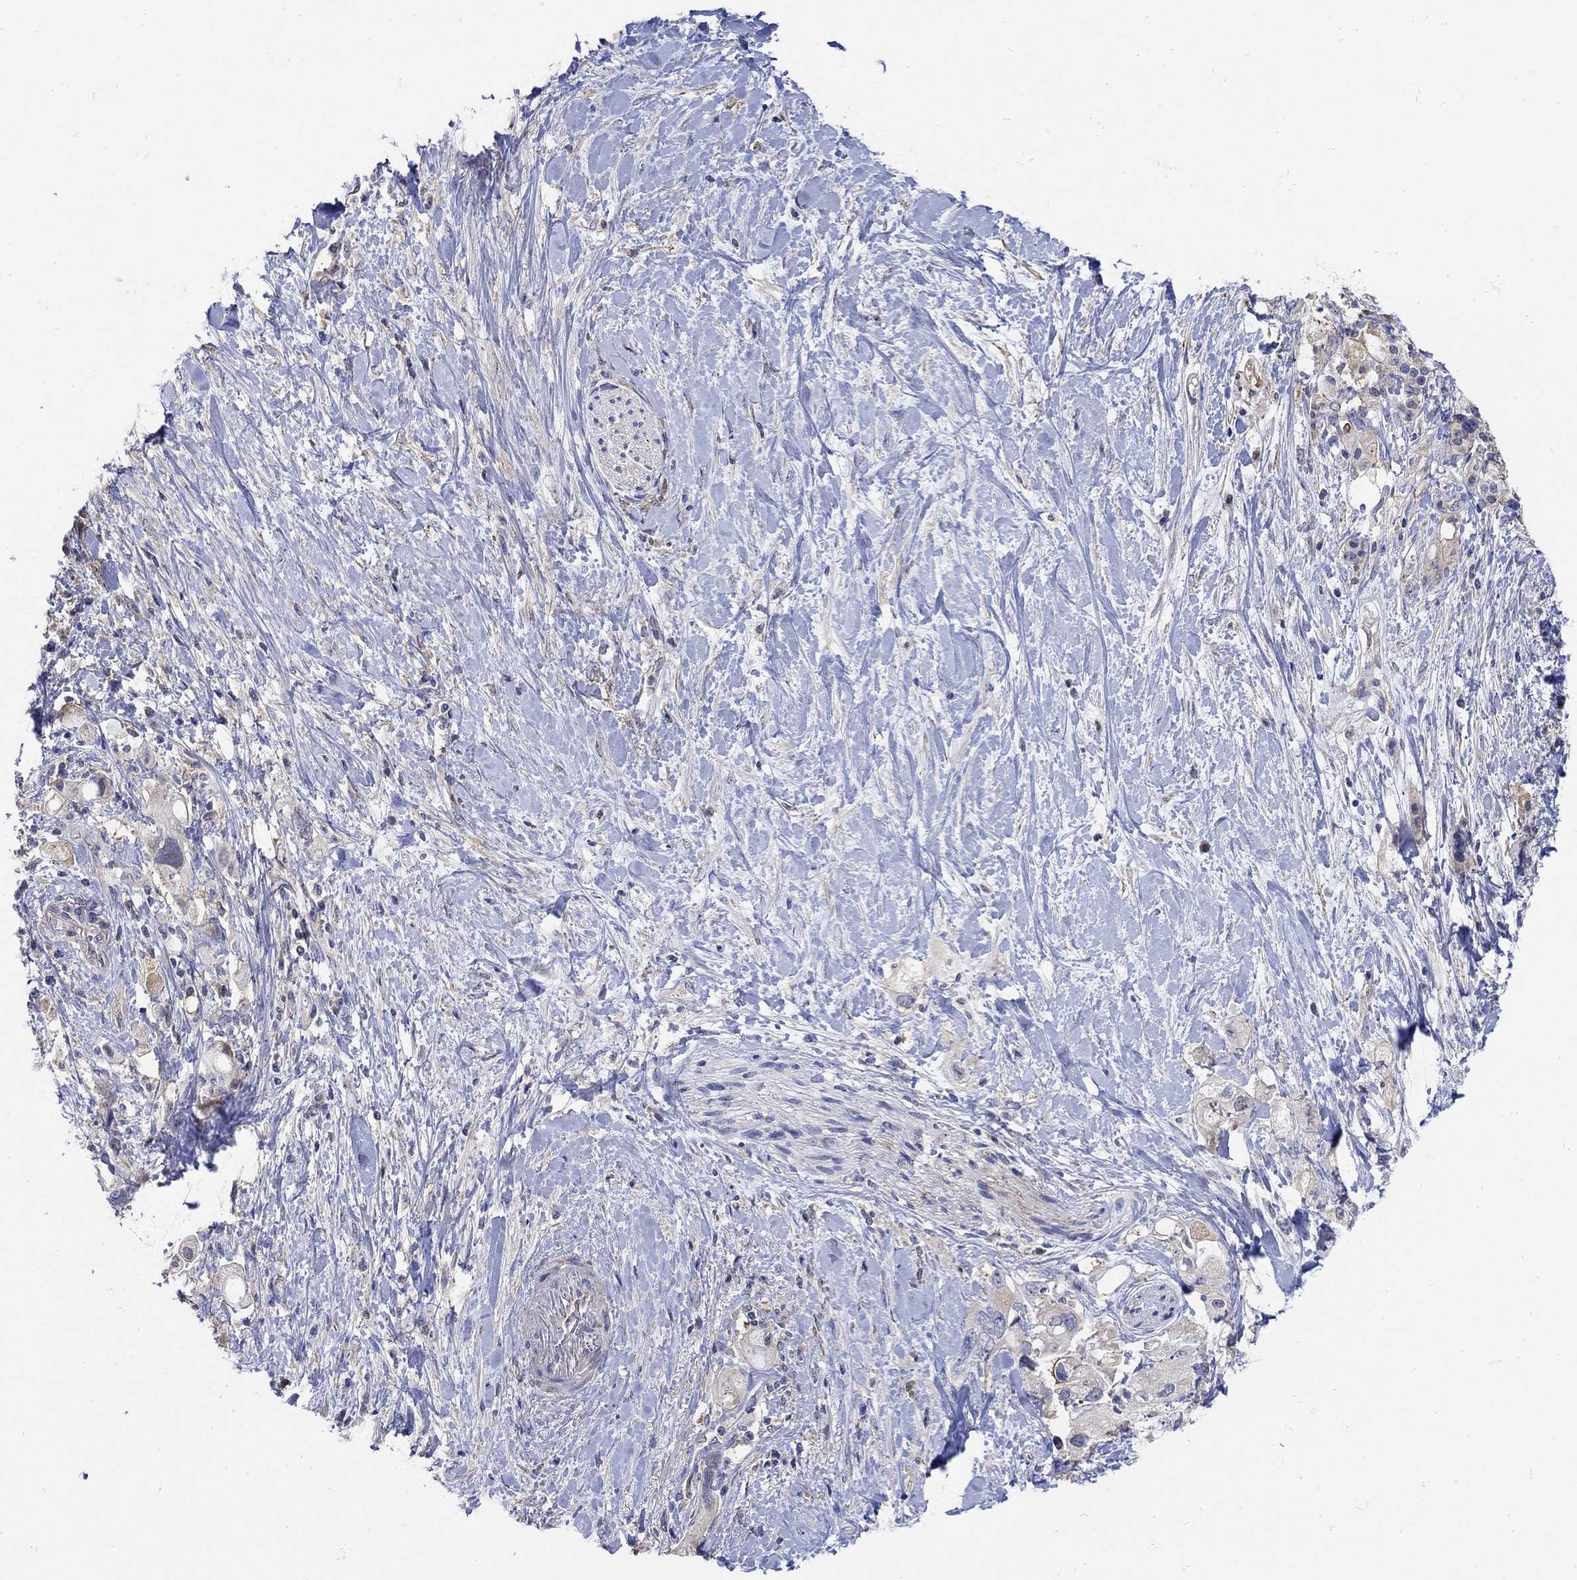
{"staining": {"intensity": "negative", "quantity": "none", "location": "none"}, "tissue": "pancreatic cancer", "cell_type": "Tumor cells", "image_type": "cancer", "snomed": [{"axis": "morphology", "description": "Adenocarcinoma, NOS"}, {"axis": "topography", "description": "Pancreas"}], "caption": "Image shows no significant protein positivity in tumor cells of pancreatic cancer (adenocarcinoma).", "gene": "TEKT3", "patient": {"sex": "female", "age": 56}}